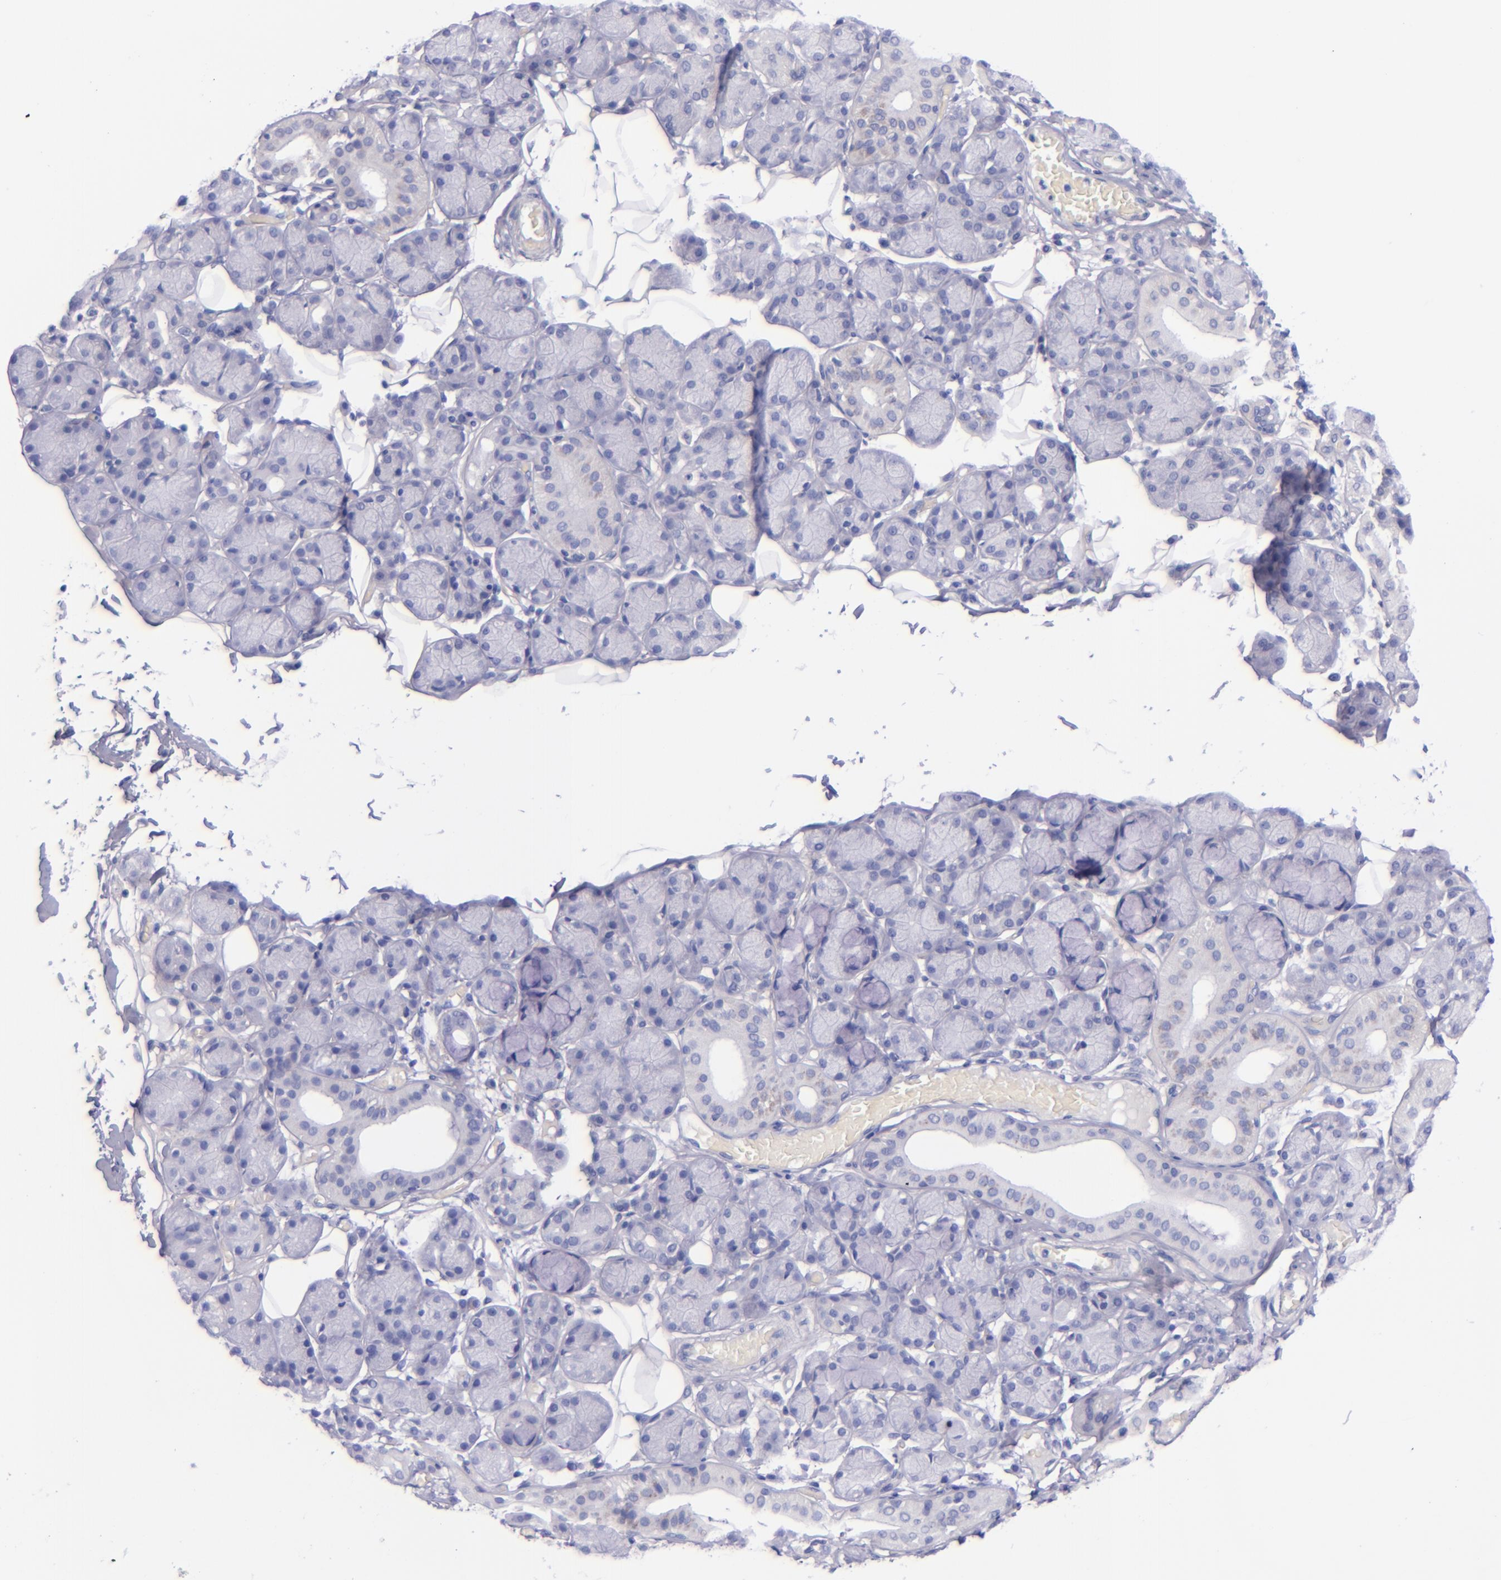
{"staining": {"intensity": "weak", "quantity": "<25%", "location": "cytoplasmic/membranous"}, "tissue": "salivary gland", "cell_type": "Glandular cells", "image_type": "normal", "snomed": [{"axis": "morphology", "description": "Normal tissue, NOS"}, {"axis": "topography", "description": "Salivary gland"}], "caption": "DAB immunohistochemical staining of benign salivary gland shows no significant expression in glandular cells. (DAB (3,3'-diaminobenzidine) IHC, high magnification).", "gene": "LAG3", "patient": {"sex": "male", "age": 54}}